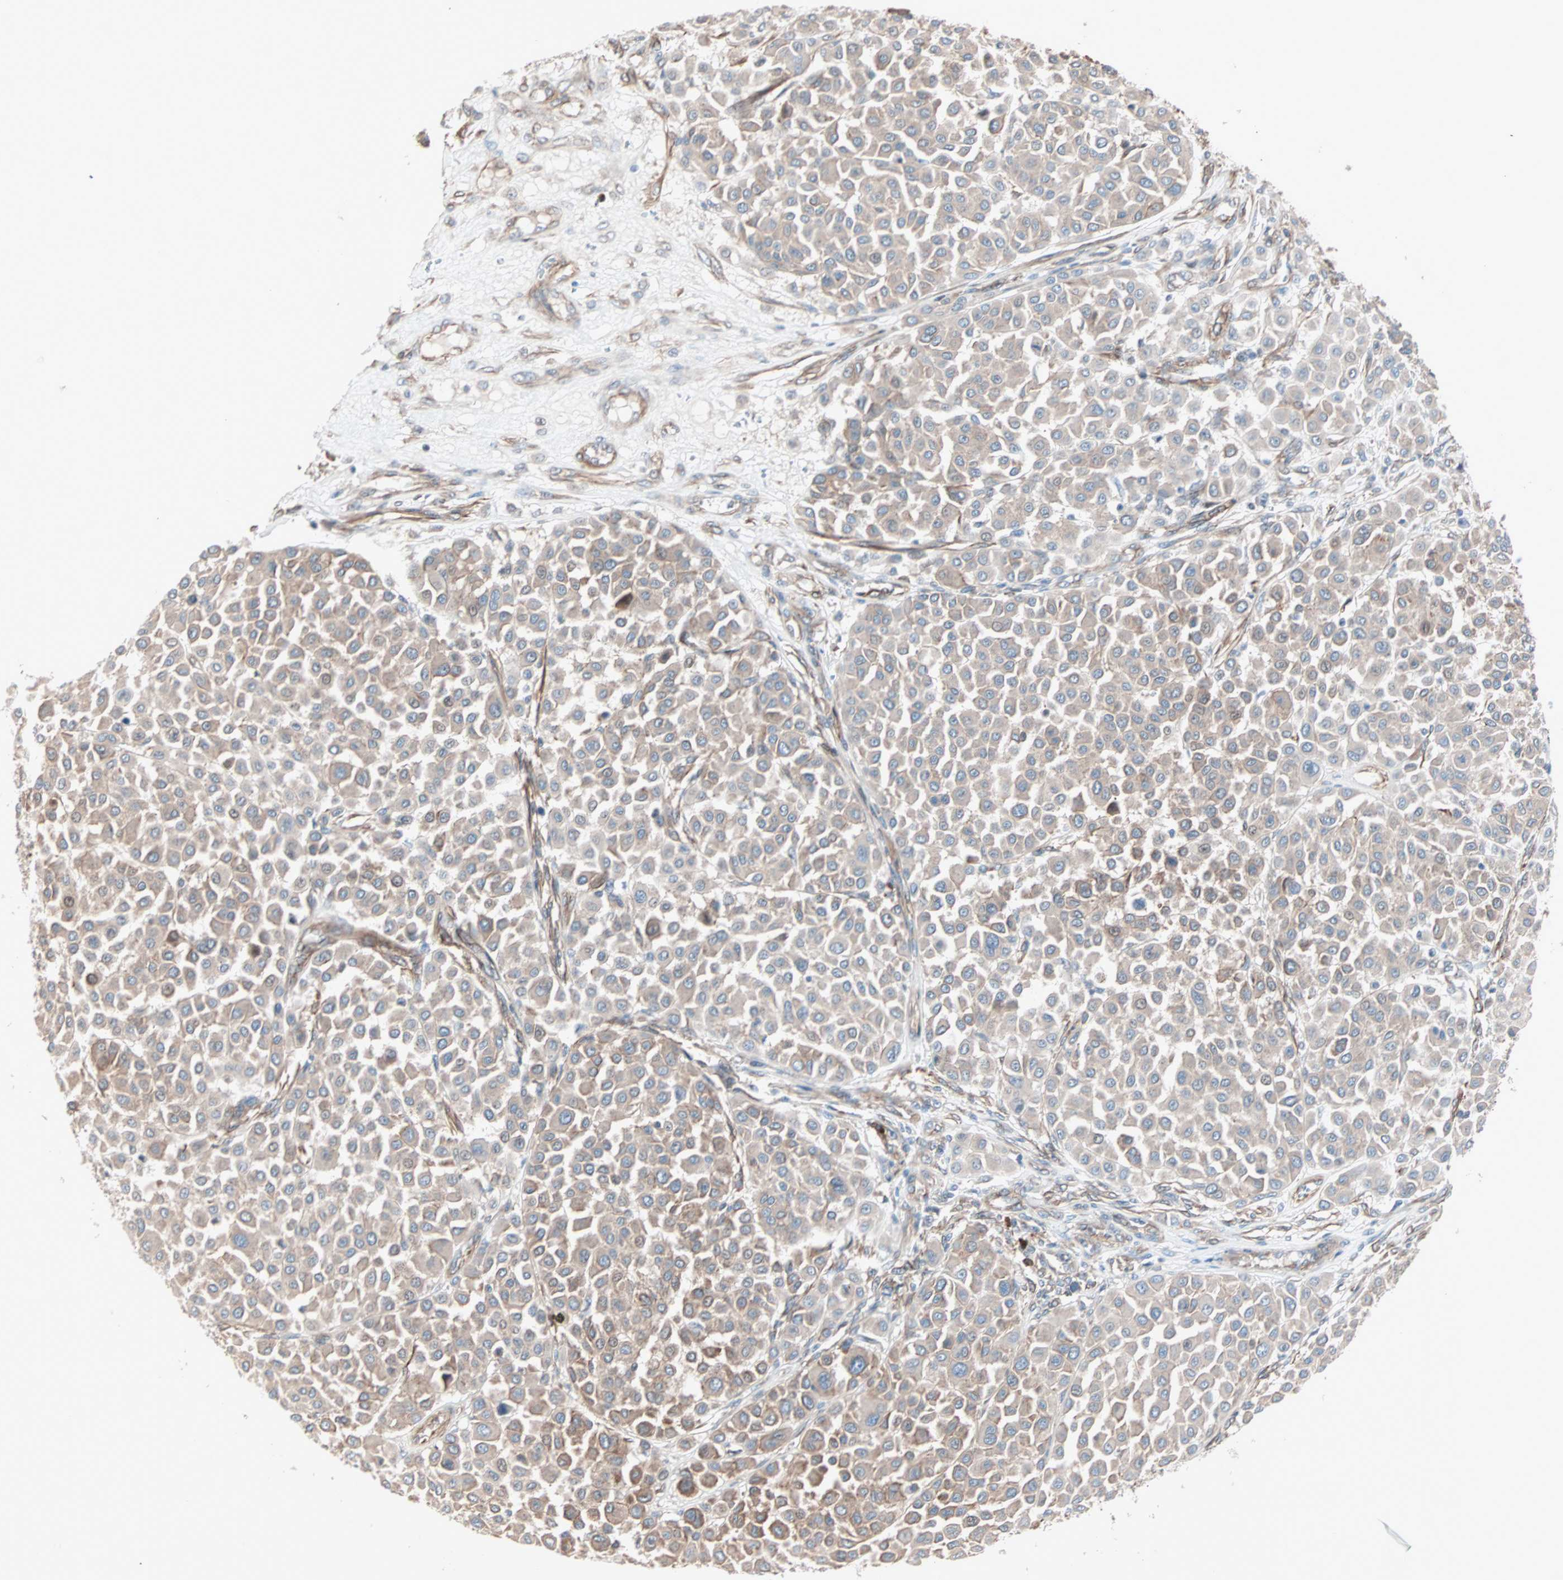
{"staining": {"intensity": "weak", "quantity": ">75%", "location": "cytoplasmic/membranous"}, "tissue": "melanoma", "cell_type": "Tumor cells", "image_type": "cancer", "snomed": [{"axis": "morphology", "description": "Malignant melanoma, Metastatic site"}, {"axis": "topography", "description": "Soft tissue"}], "caption": "Tumor cells reveal weak cytoplasmic/membranous positivity in approximately >75% of cells in melanoma.", "gene": "ALG5", "patient": {"sex": "male", "age": 41}}